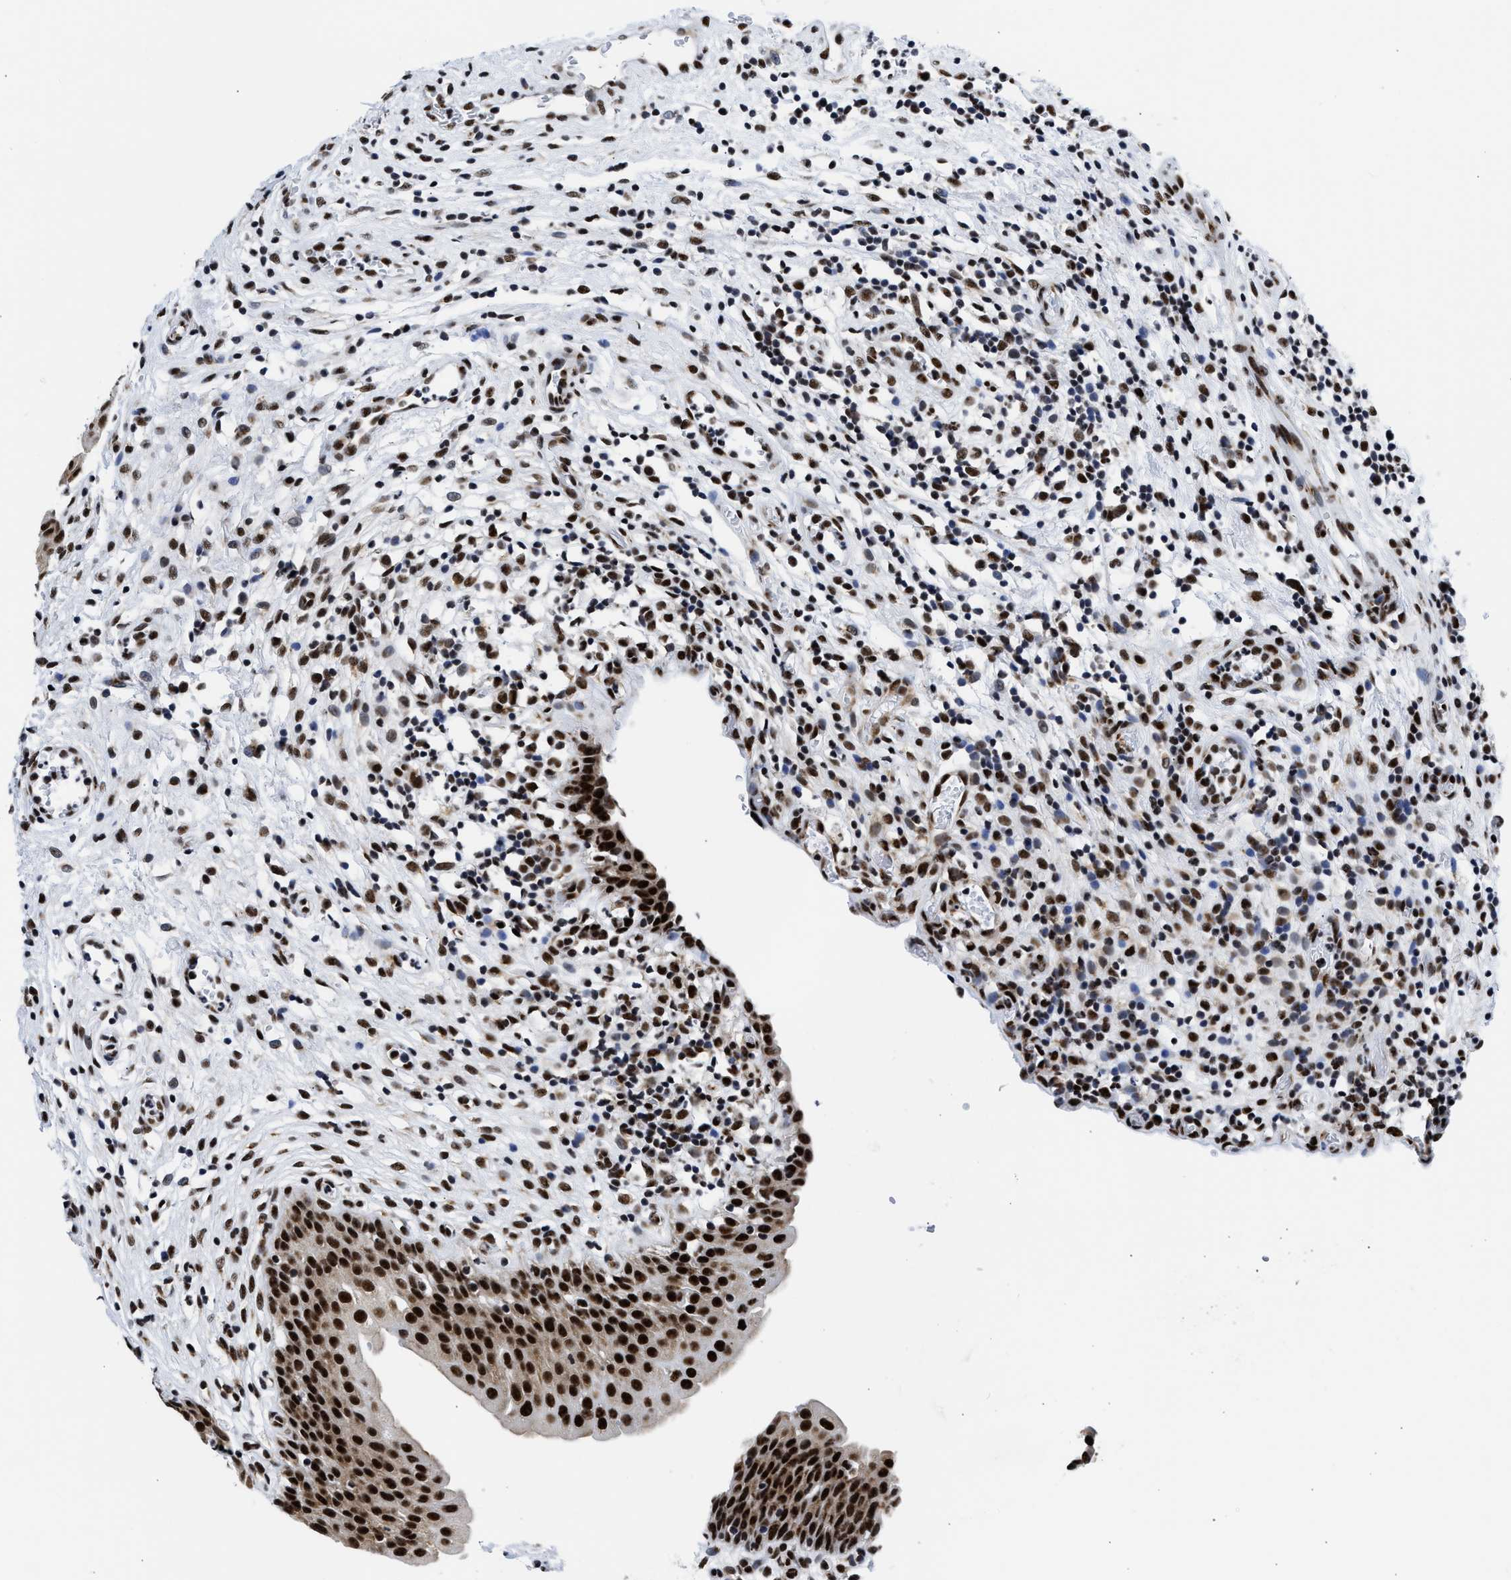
{"staining": {"intensity": "strong", "quantity": ">75%", "location": "nuclear"}, "tissue": "urinary bladder", "cell_type": "Urothelial cells", "image_type": "normal", "snomed": [{"axis": "morphology", "description": "Normal tissue, NOS"}, {"axis": "topography", "description": "Urinary bladder"}], "caption": "DAB (3,3'-diaminobenzidine) immunohistochemical staining of normal urinary bladder displays strong nuclear protein positivity in approximately >75% of urothelial cells.", "gene": "RBM8A", "patient": {"sex": "male", "age": 37}}